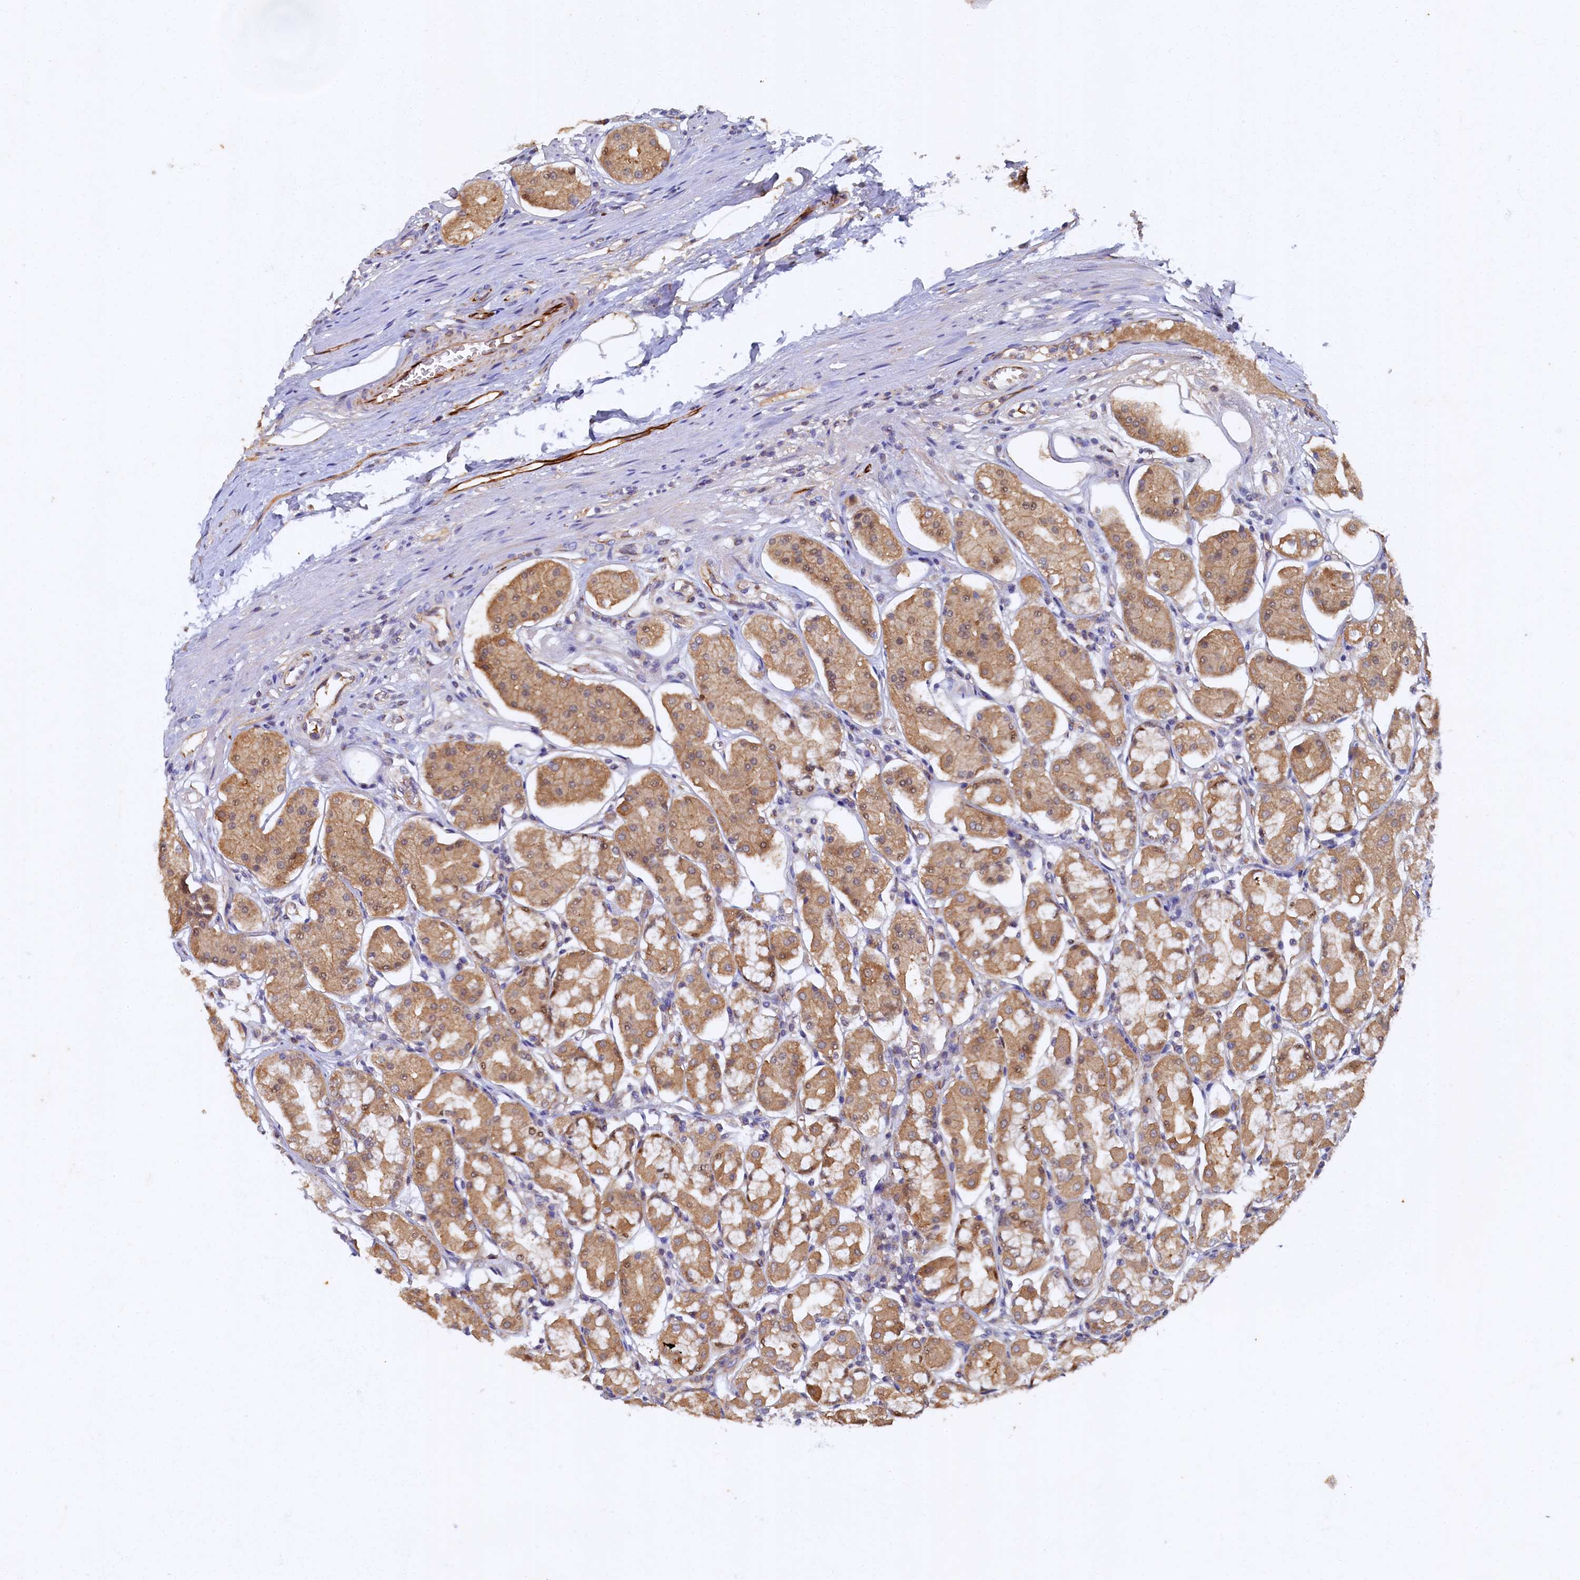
{"staining": {"intensity": "moderate", "quantity": ">75%", "location": "cytoplasmic/membranous"}, "tissue": "stomach", "cell_type": "Glandular cells", "image_type": "normal", "snomed": [{"axis": "morphology", "description": "Normal tissue, NOS"}, {"axis": "topography", "description": "Stomach, lower"}], "caption": "About >75% of glandular cells in unremarkable stomach display moderate cytoplasmic/membranous protein expression as visualized by brown immunohistochemical staining.", "gene": "ARL11", "patient": {"sex": "female", "age": 56}}